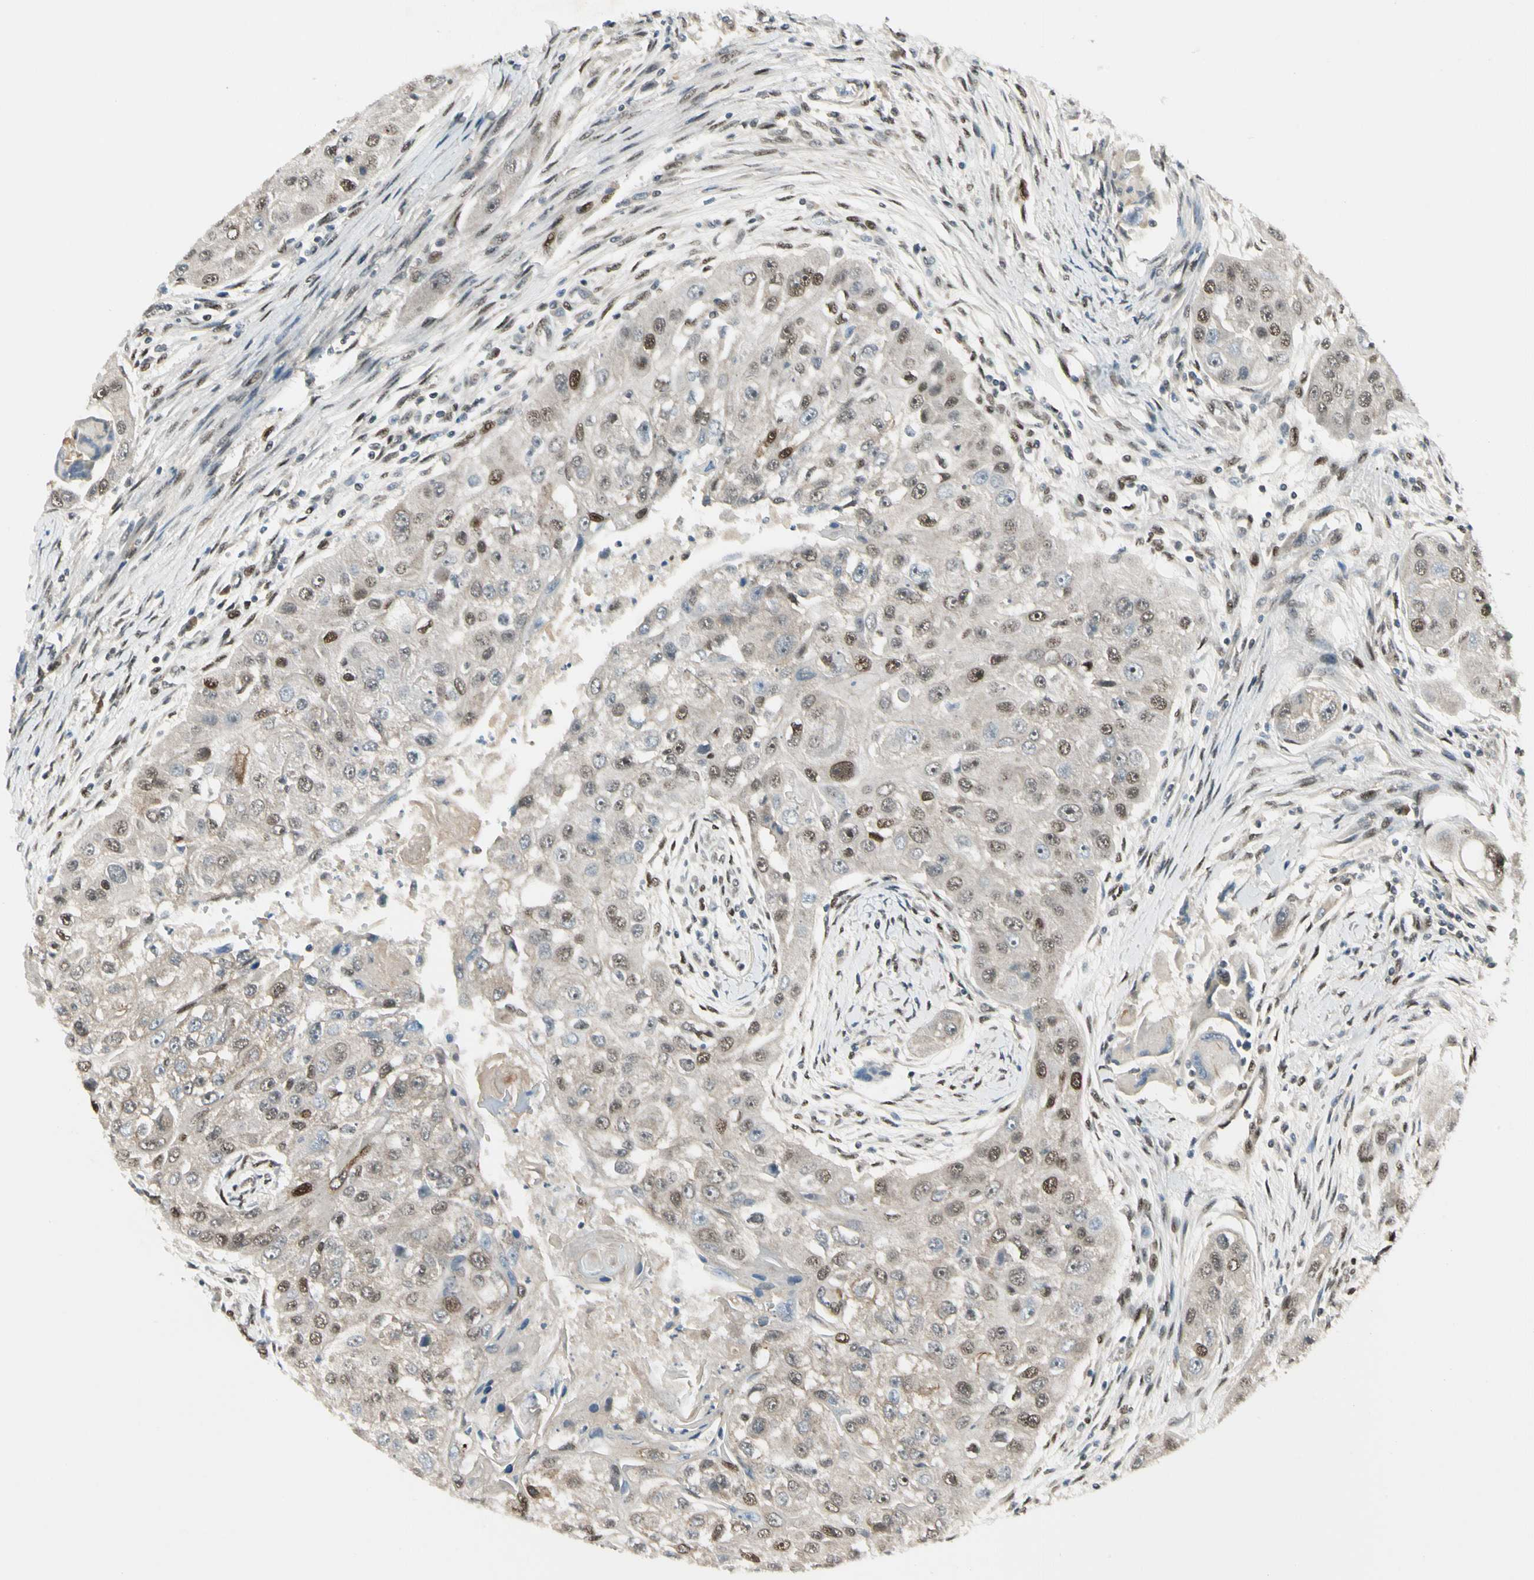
{"staining": {"intensity": "moderate", "quantity": ">75%", "location": "nuclear"}, "tissue": "head and neck cancer", "cell_type": "Tumor cells", "image_type": "cancer", "snomed": [{"axis": "morphology", "description": "Normal tissue, NOS"}, {"axis": "morphology", "description": "Squamous cell carcinoma, NOS"}, {"axis": "topography", "description": "Skeletal muscle"}, {"axis": "topography", "description": "Head-Neck"}], "caption": "A histopathology image of head and neck cancer stained for a protein shows moderate nuclear brown staining in tumor cells.", "gene": "GTF3A", "patient": {"sex": "male", "age": 51}}